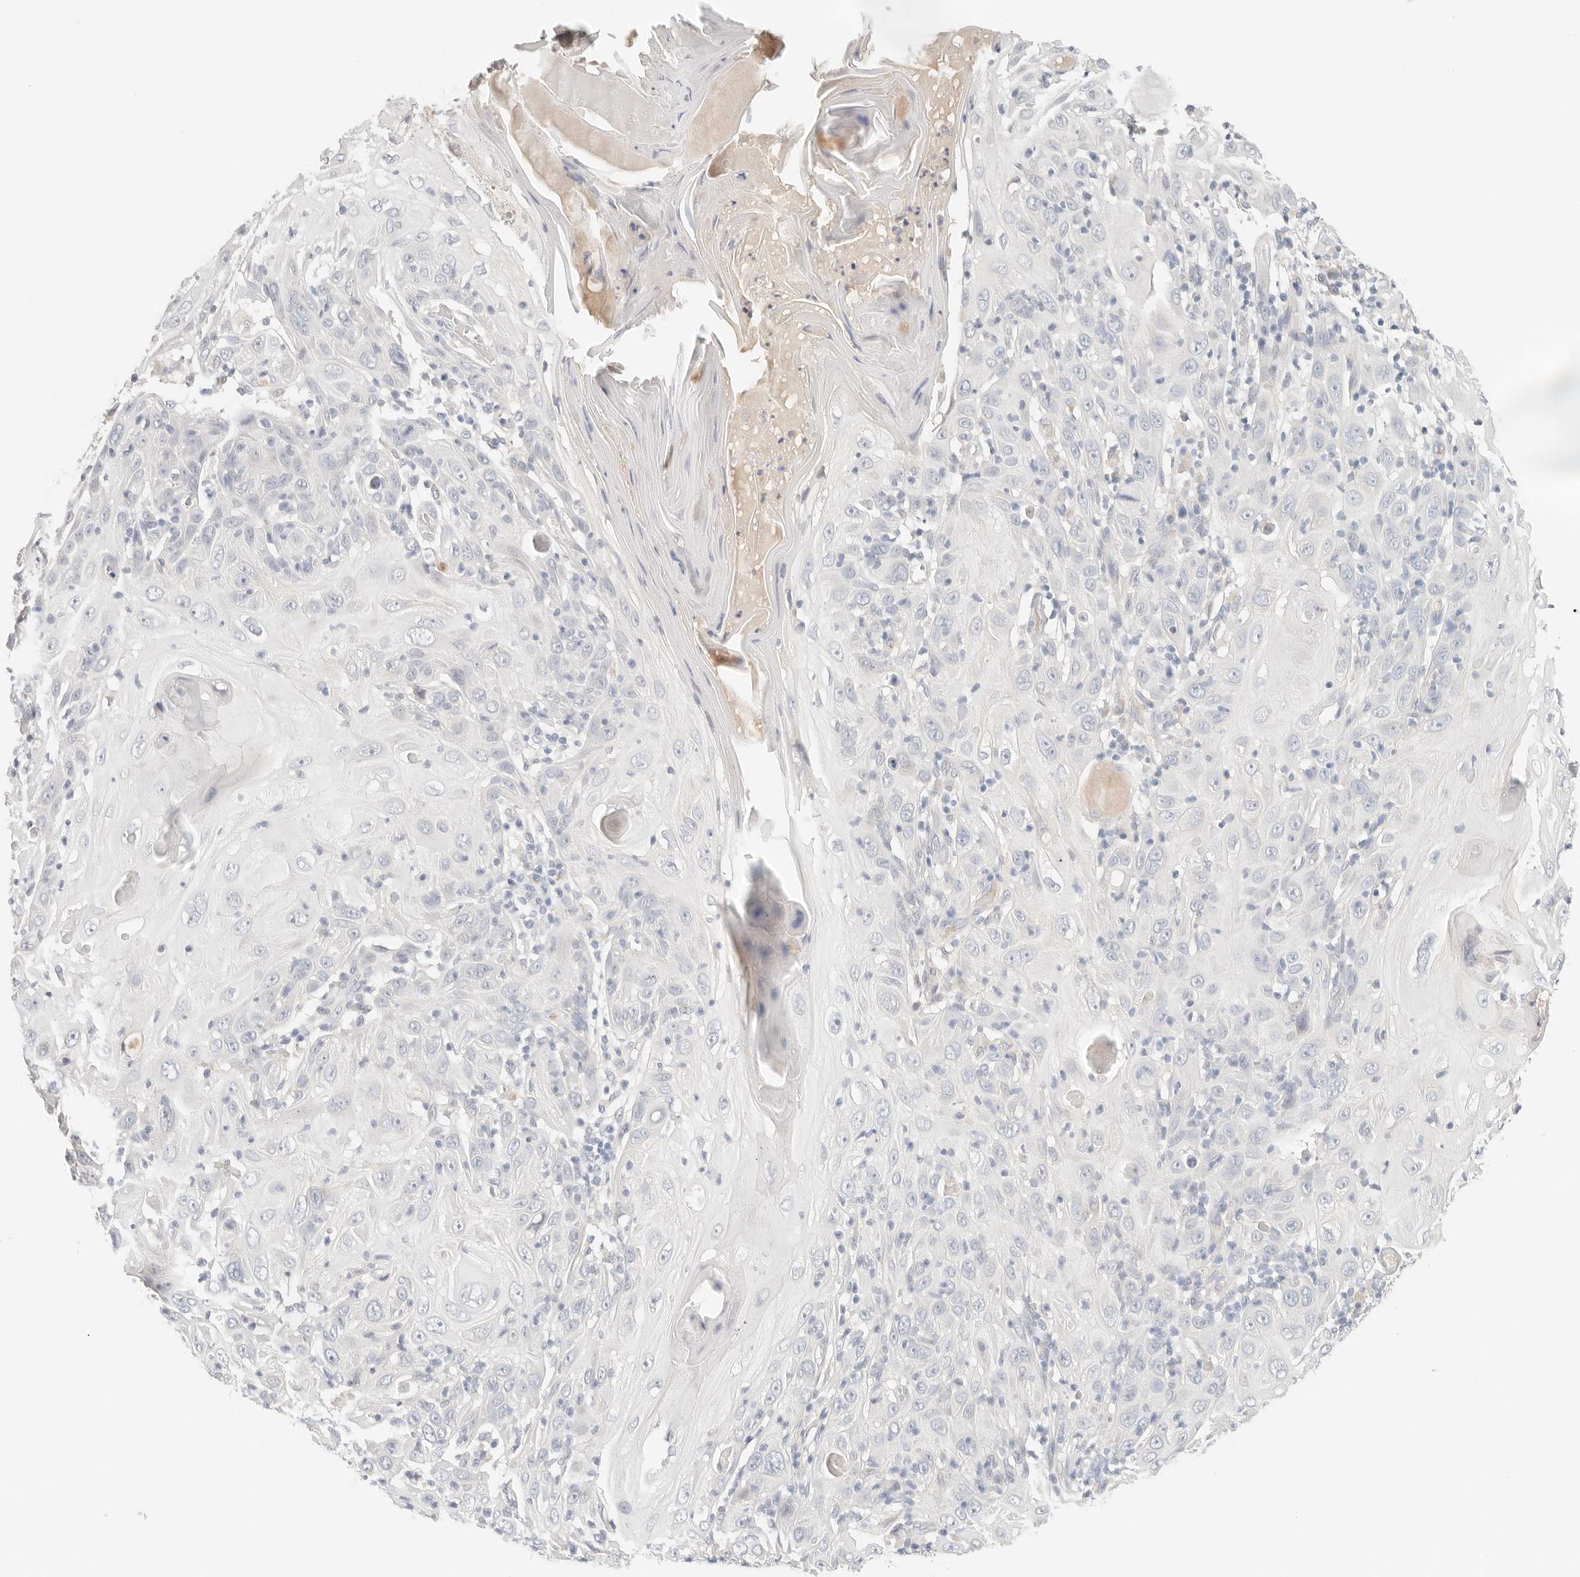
{"staining": {"intensity": "negative", "quantity": "none", "location": "none"}, "tissue": "skin cancer", "cell_type": "Tumor cells", "image_type": "cancer", "snomed": [{"axis": "morphology", "description": "Squamous cell carcinoma, NOS"}, {"axis": "topography", "description": "Skin"}], "caption": "Histopathology image shows no significant protein expression in tumor cells of skin cancer (squamous cell carcinoma).", "gene": "SPHK1", "patient": {"sex": "female", "age": 88}}